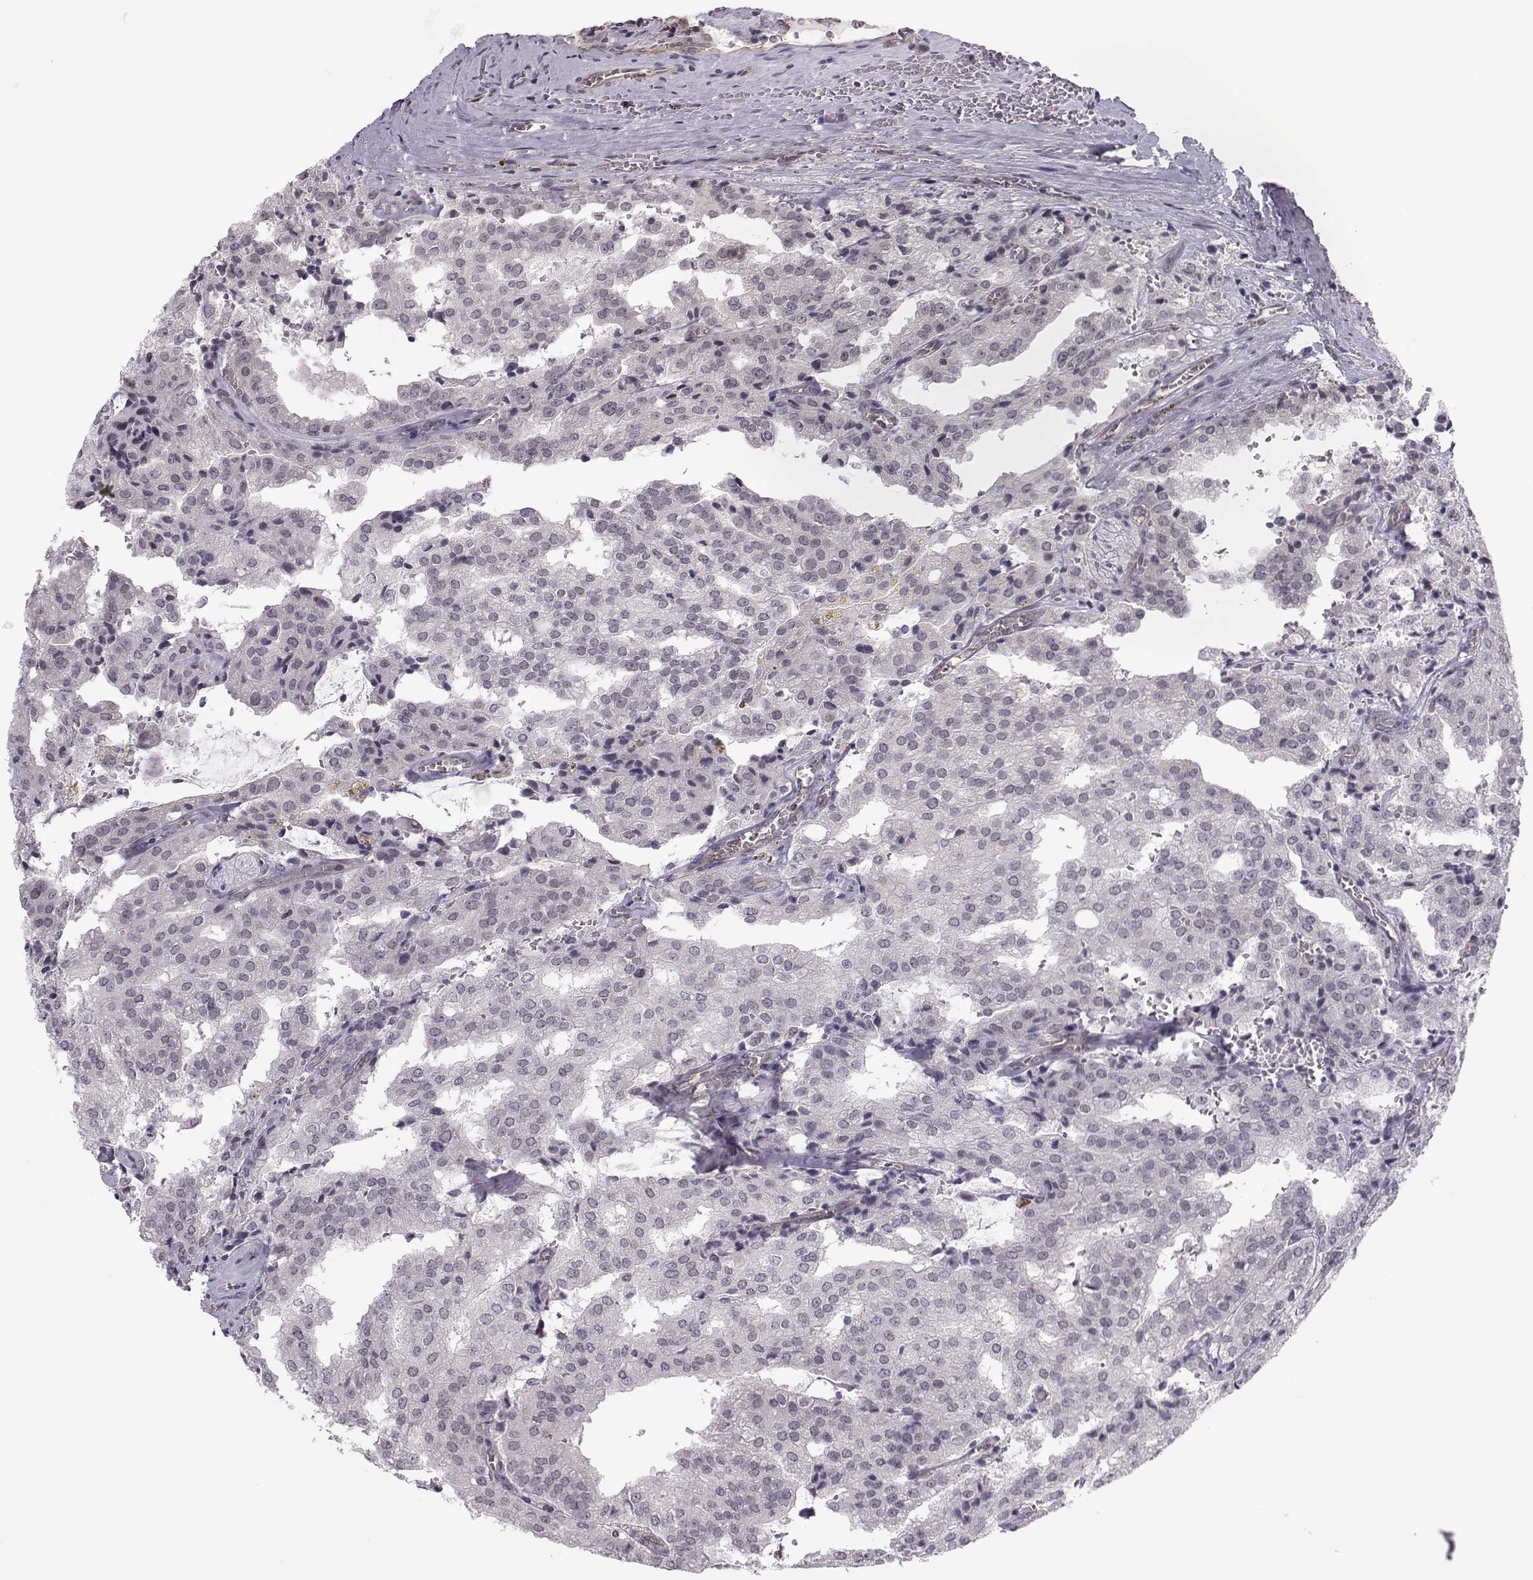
{"staining": {"intensity": "negative", "quantity": "none", "location": "none"}, "tissue": "prostate cancer", "cell_type": "Tumor cells", "image_type": "cancer", "snomed": [{"axis": "morphology", "description": "Adenocarcinoma, High grade"}, {"axis": "topography", "description": "Prostate"}], "caption": "A histopathology image of prostate cancer stained for a protein exhibits no brown staining in tumor cells.", "gene": "KIF13B", "patient": {"sex": "male", "age": 68}}